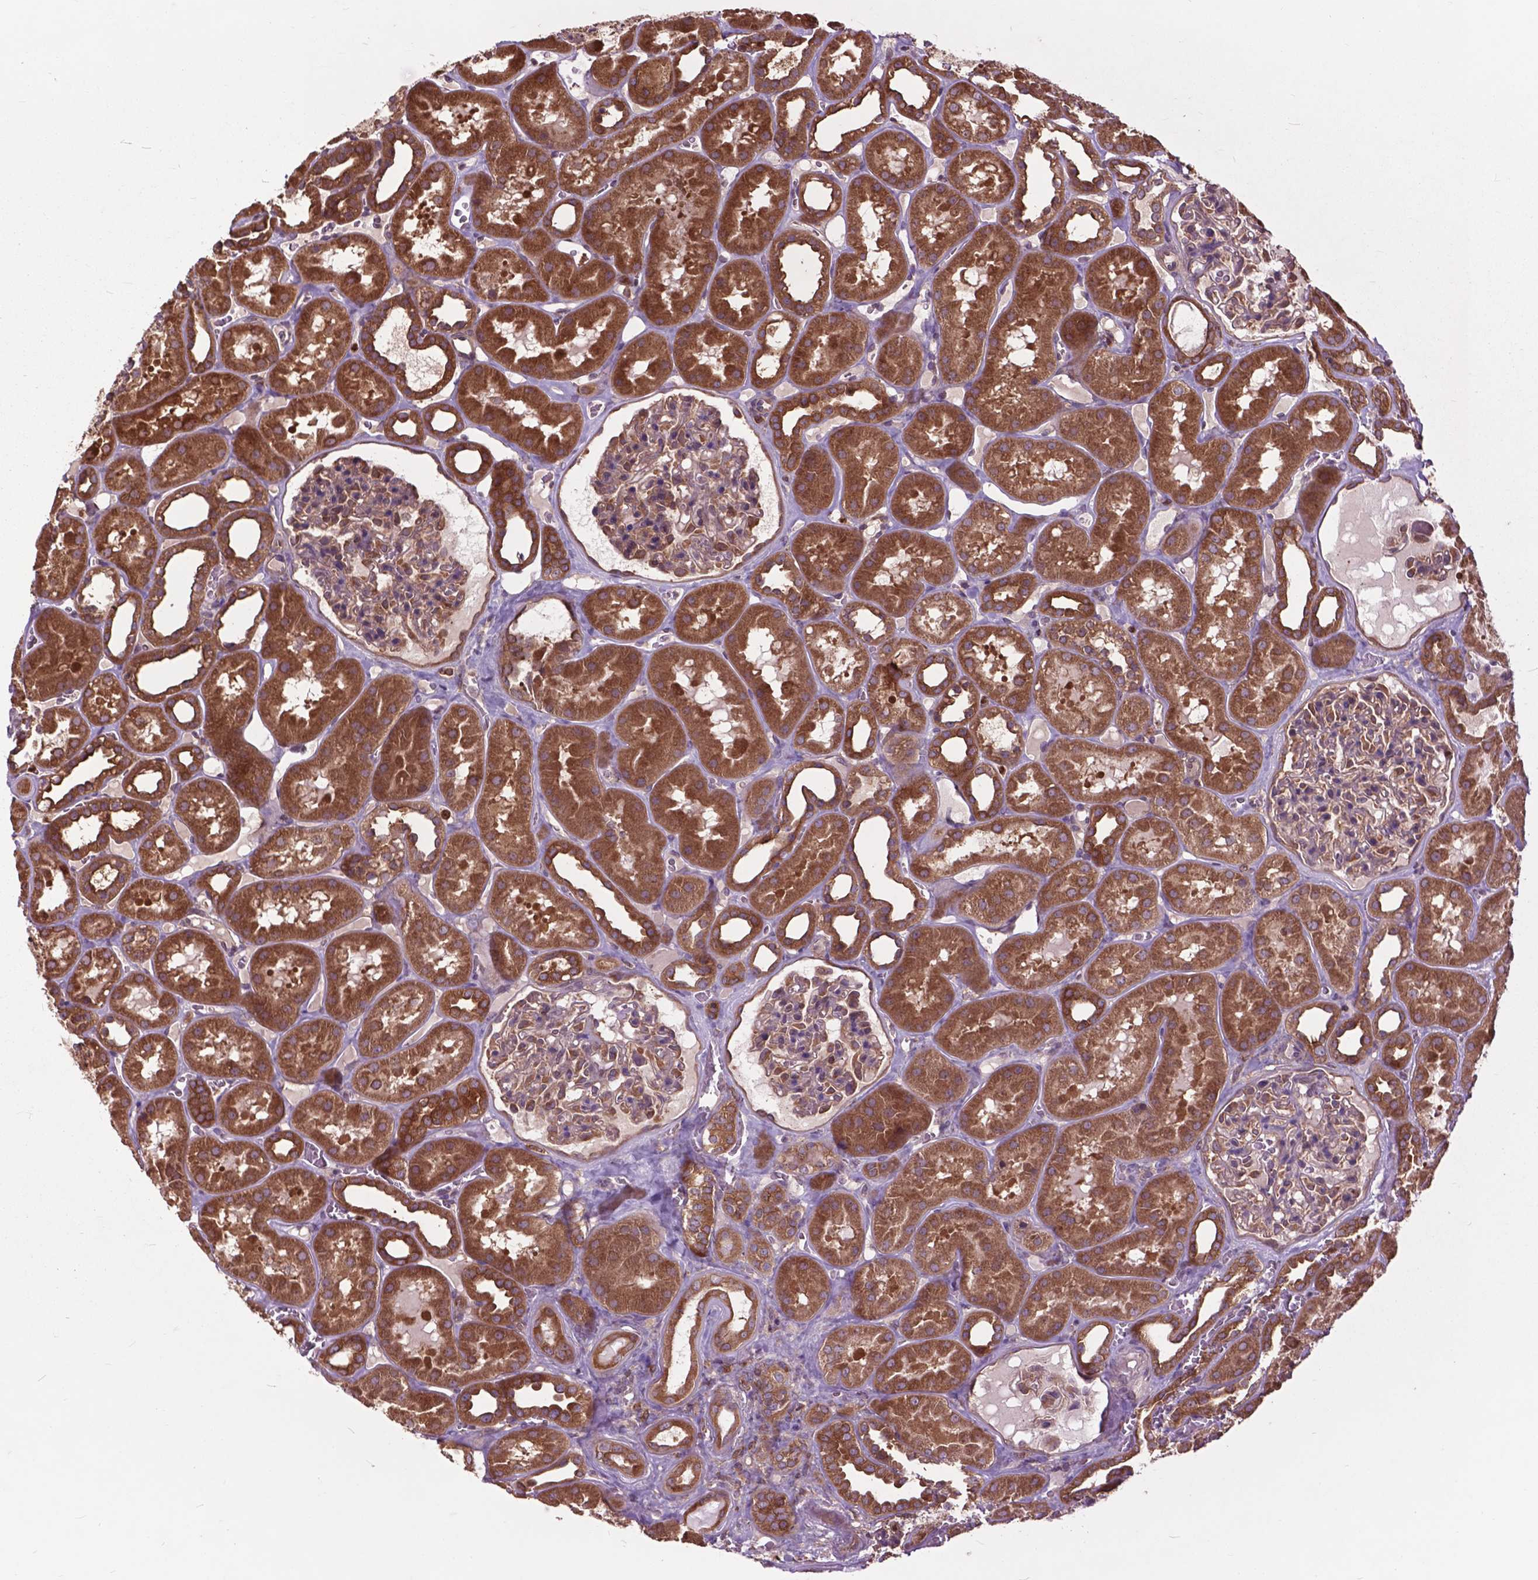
{"staining": {"intensity": "moderate", "quantity": "25%-75%", "location": "cytoplasmic/membranous"}, "tissue": "kidney", "cell_type": "Cells in glomeruli", "image_type": "normal", "snomed": [{"axis": "morphology", "description": "Normal tissue, NOS"}, {"axis": "topography", "description": "Kidney"}], "caption": "Approximately 25%-75% of cells in glomeruli in unremarkable kidney exhibit moderate cytoplasmic/membranous protein positivity as visualized by brown immunohistochemical staining.", "gene": "ARAF", "patient": {"sex": "female", "age": 41}}